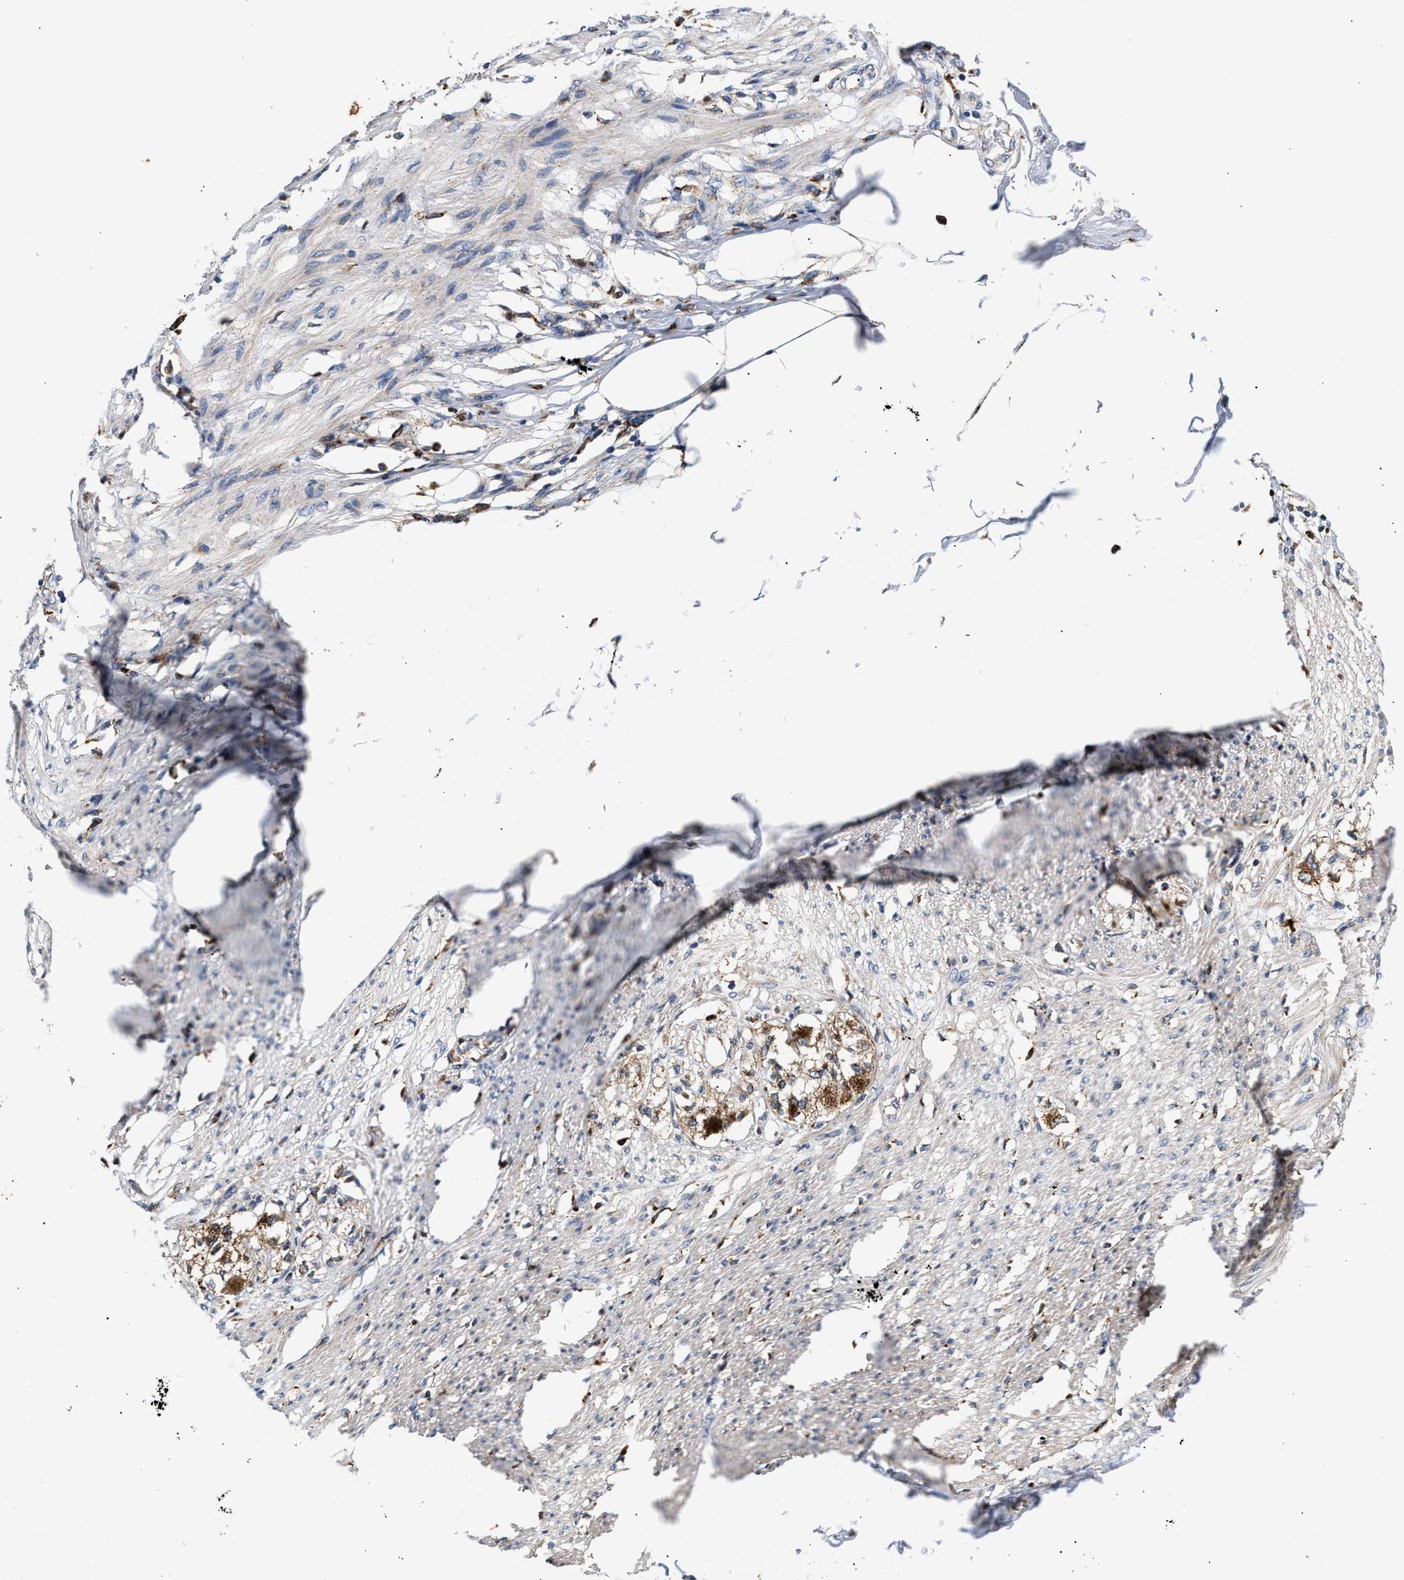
{"staining": {"intensity": "negative", "quantity": "none", "location": "none"}, "tissue": "smooth muscle", "cell_type": "Smooth muscle cells", "image_type": "normal", "snomed": [{"axis": "morphology", "description": "Normal tissue, NOS"}, {"axis": "morphology", "description": "Adenocarcinoma, NOS"}, {"axis": "topography", "description": "Colon"}, {"axis": "topography", "description": "Peripheral nerve tissue"}], "caption": "Protein analysis of normal smooth muscle shows no significant staining in smooth muscle cells.", "gene": "CCDC146", "patient": {"sex": "male", "age": 14}}